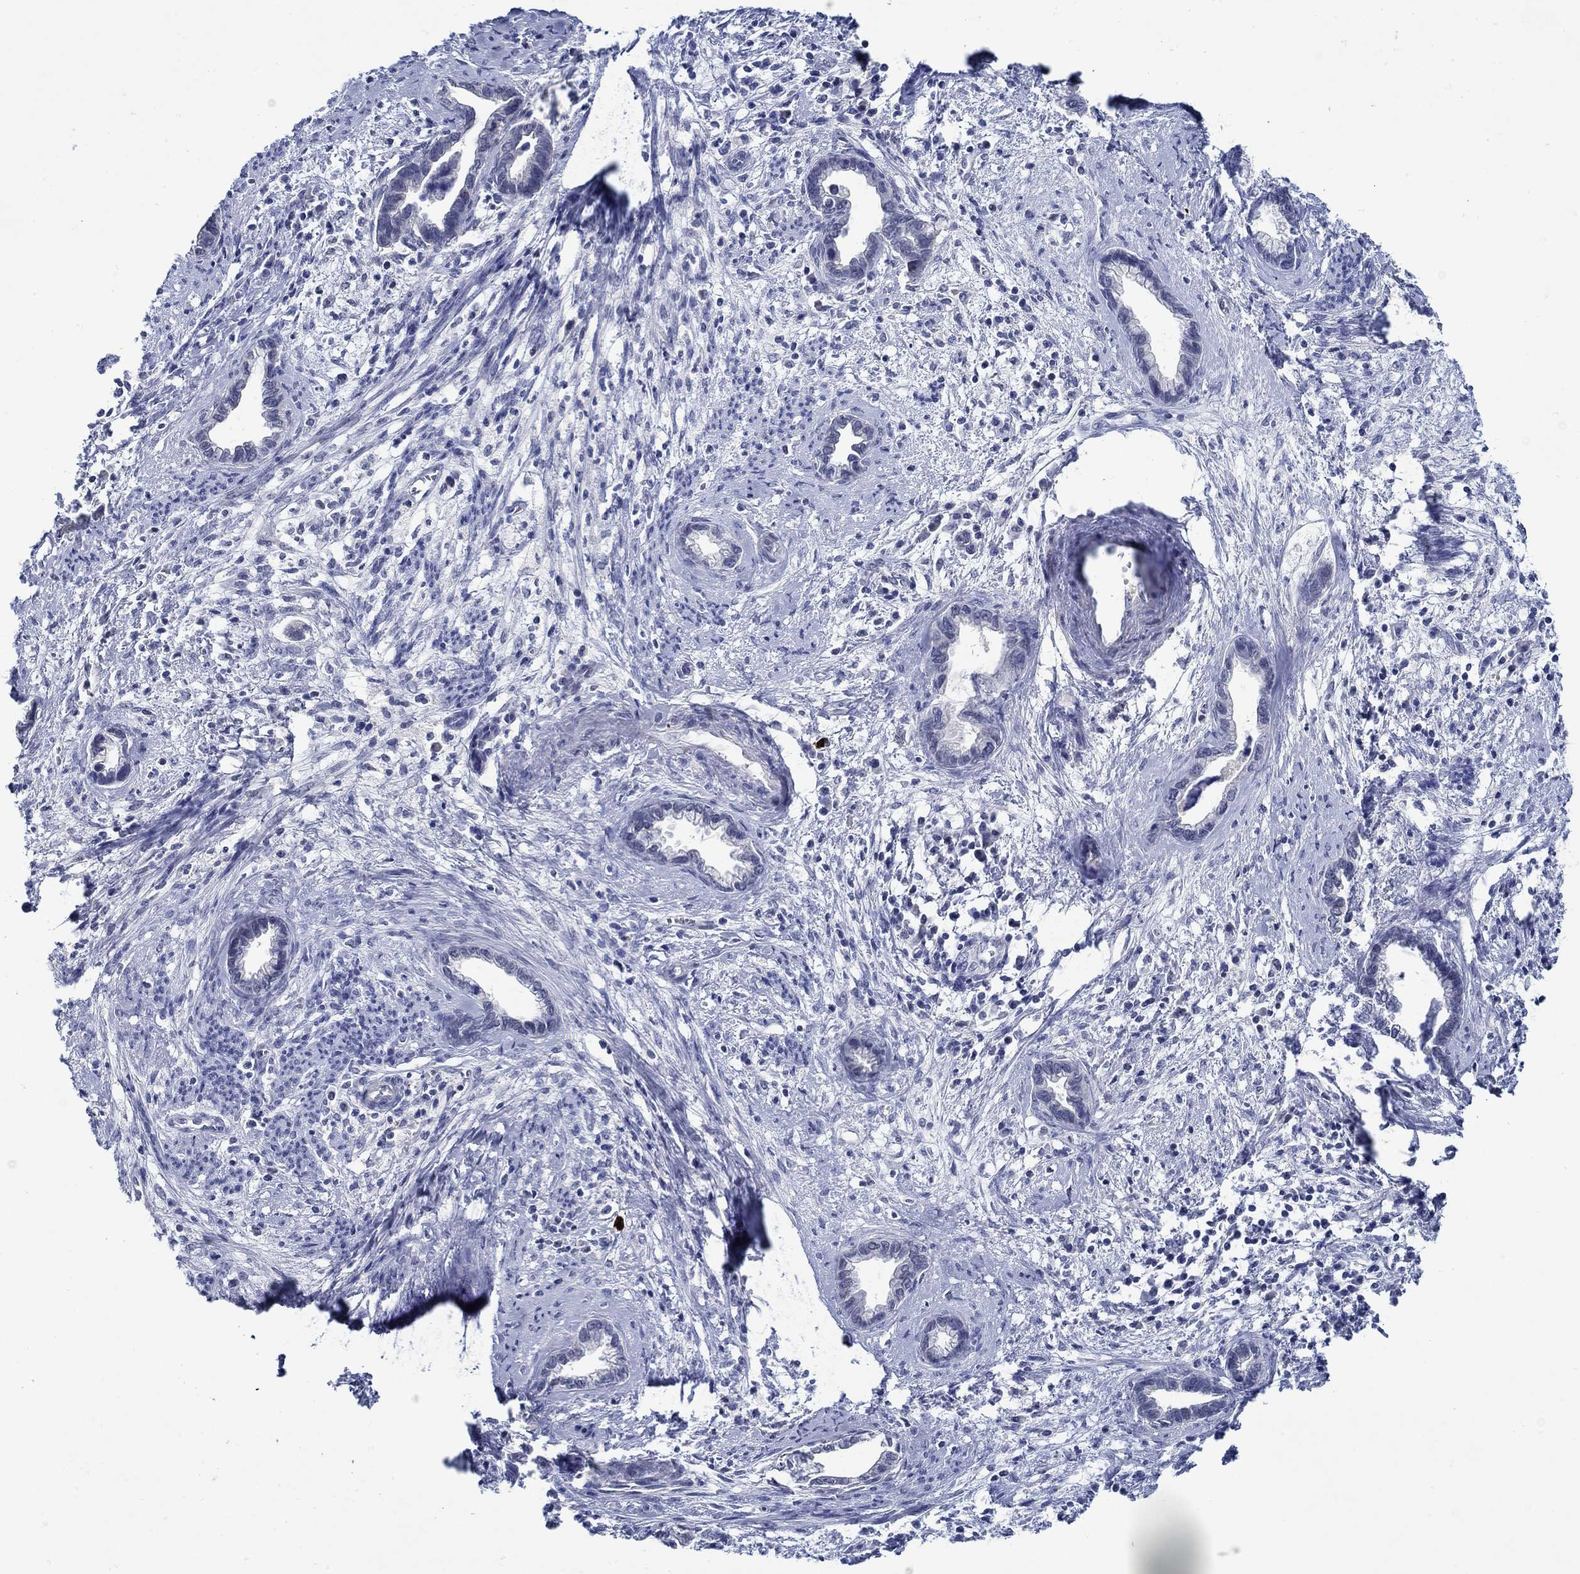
{"staining": {"intensity": "negative", "quantity": "none", "location": "none"}, "tissue": "cervical cancer", "cell_type": "Tumor cells", "image_type": "cancer", "snomed": [{"axis": "morphology", "description": "Adenocarcinoma, NOS"}, {"axis": "topography", "description": "Cervix"}], "caption": "This is an IHC histopathology image of human cervical cancer. There is no staining in tumor cells.", "gene": "MC2R", "patient": {"sex": "female", "age": 62}}